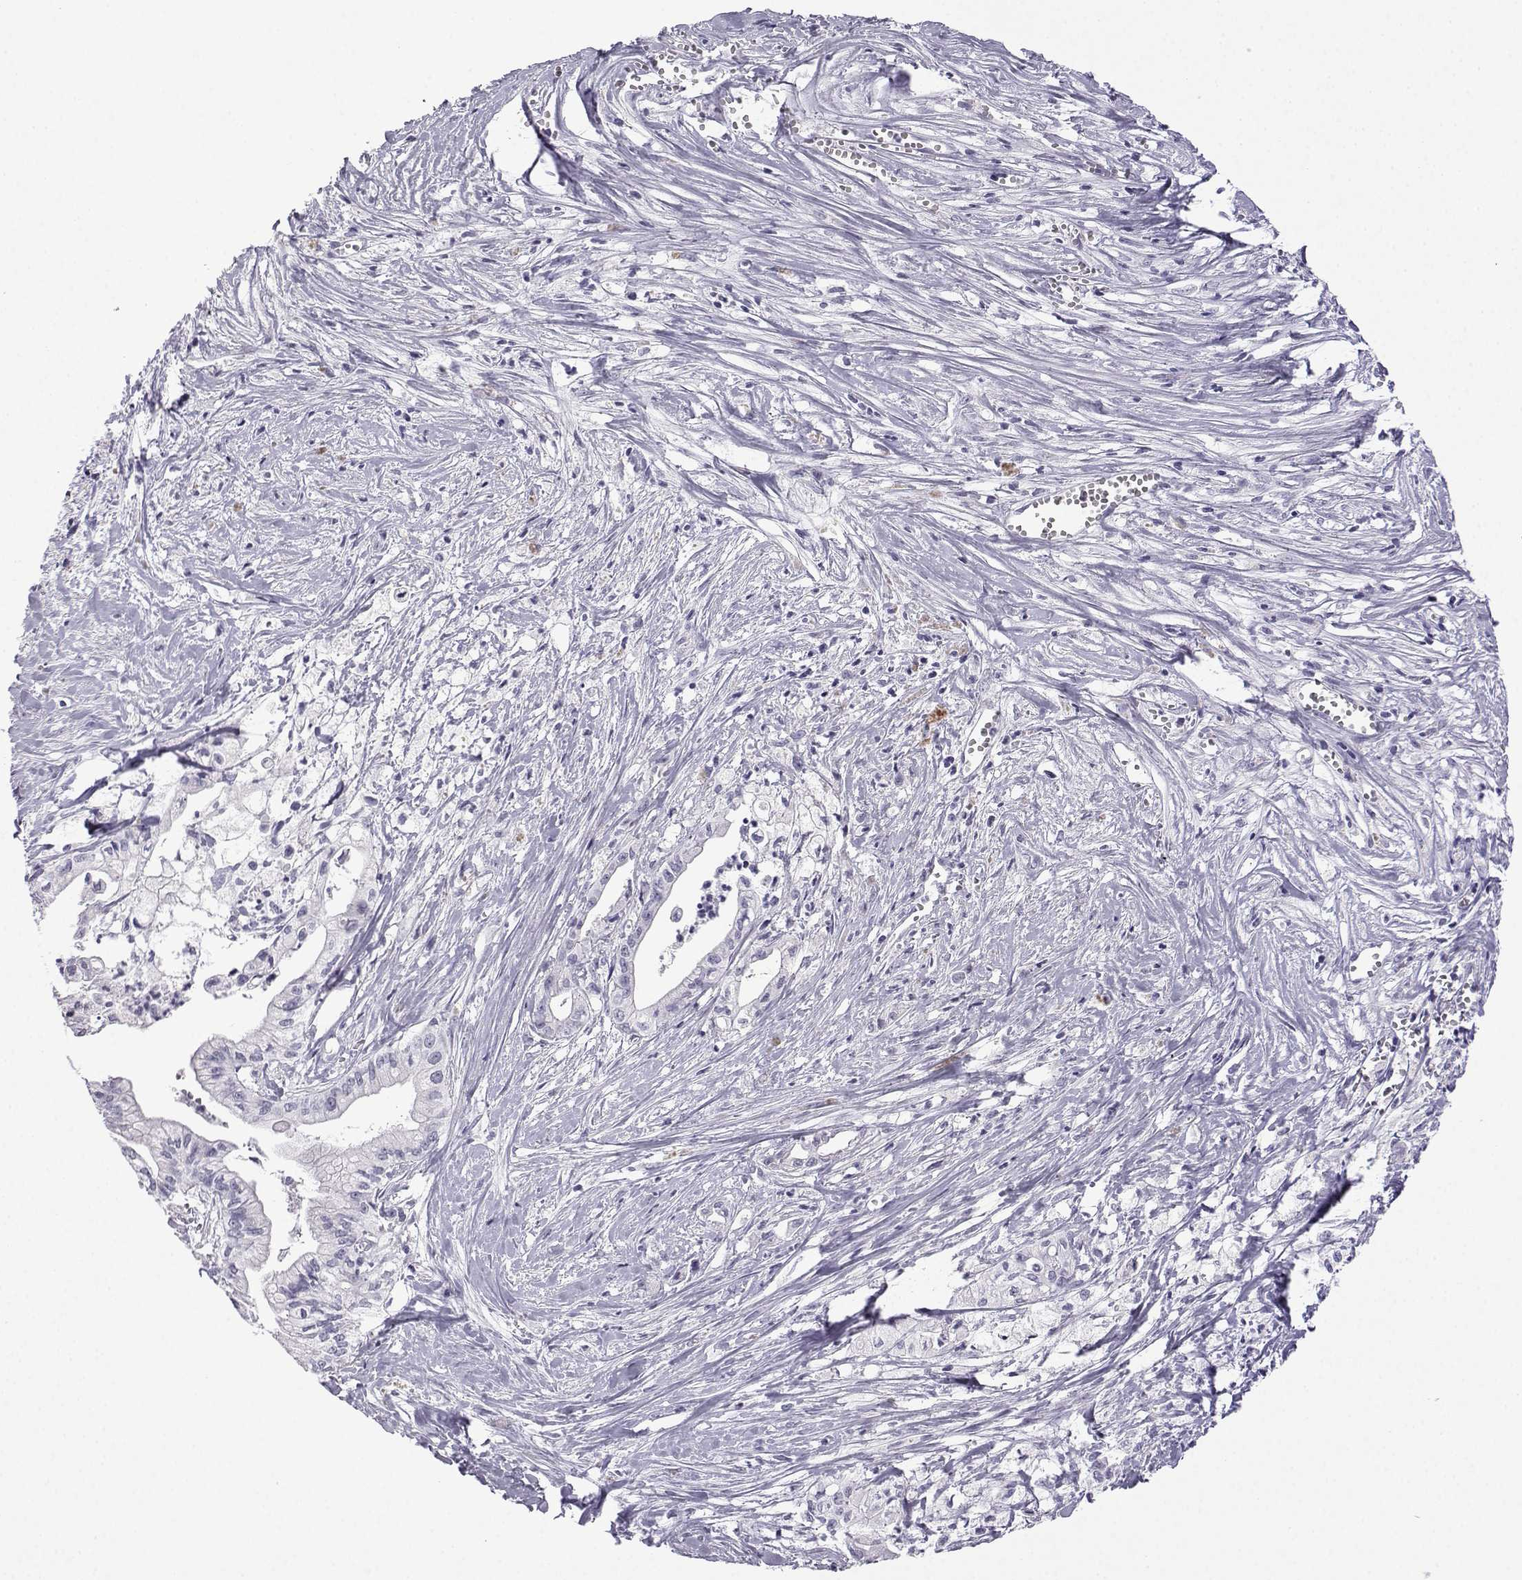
{"staining": {"intensity": "negative", "quantity": "none", "location": "none"}, "tissue": "pancreatic cancer", "cell_type": "Tumor cells", "image_type": "cancer", "snomed": [{"axis": "morphology", "description": "Adenocarcinoma, NOS"}, {"axis": "topography", "description": "Pancreas"}], "caption": "Tumor cells show no significant protein staining in adenocarcinoma (pancreatic).", "gene": "ACRBP", "patient": {"sex": "male", "age": 71}}